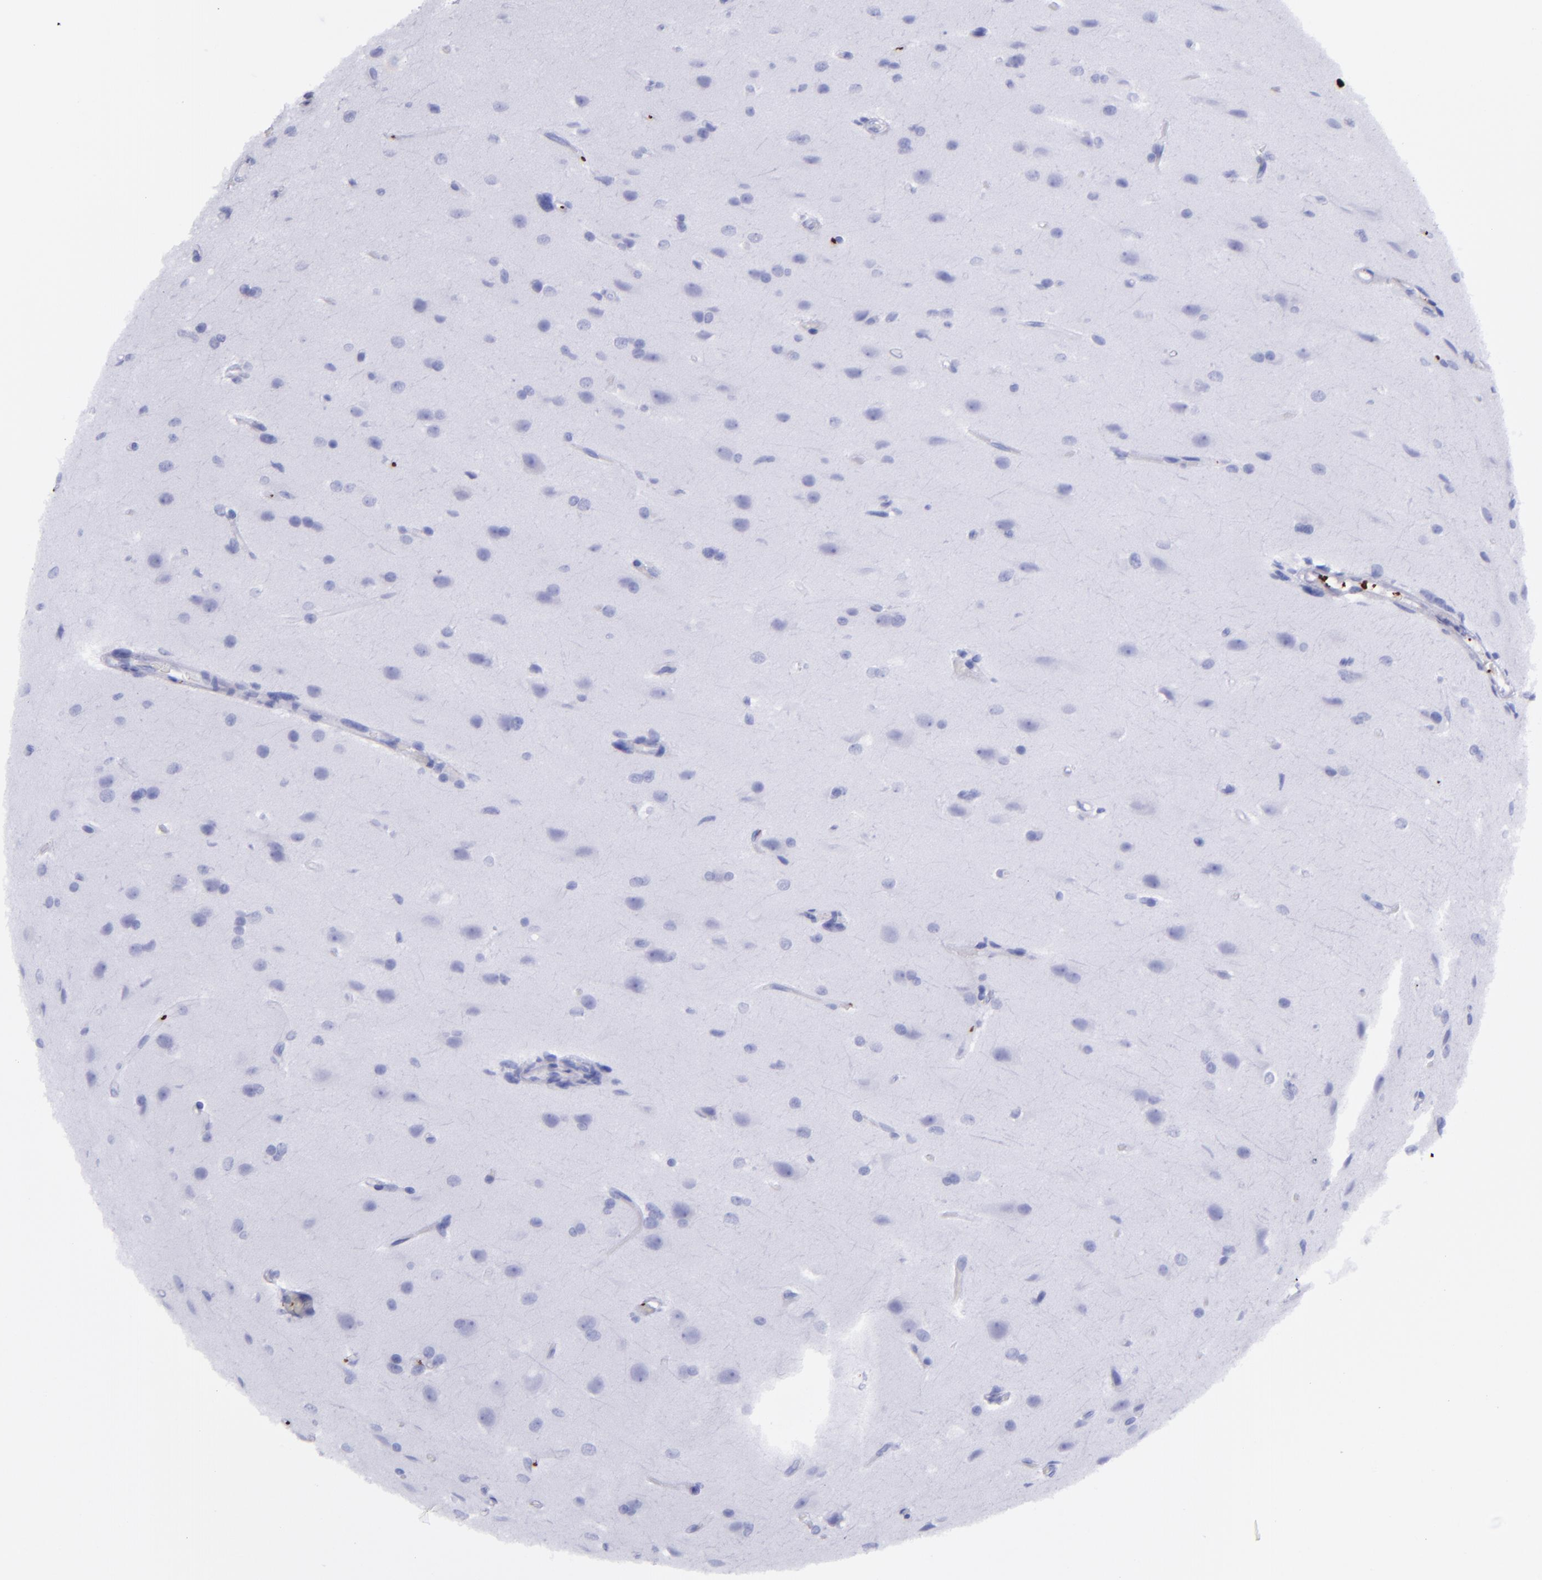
{"staining": {"intensity": "negative", "quantity": "none", "location": "none"}, "tissue": "glioma", "cell_type": "Tumor cells", "image_type": "cancer", "snomed": [{"axis": "morphology", "description": "Glioma, malignant, High grade"}, {"axis": "topography", "description": "Brain"}], "caption": "High magnification brightfield microscopy of glioma stained with DAB (brown) and counterstained with hematoxylin (blue): tumor cells show no significant staining.", "gene": "EFCAB13", "patient": {"sex": "male", "age": 68}}